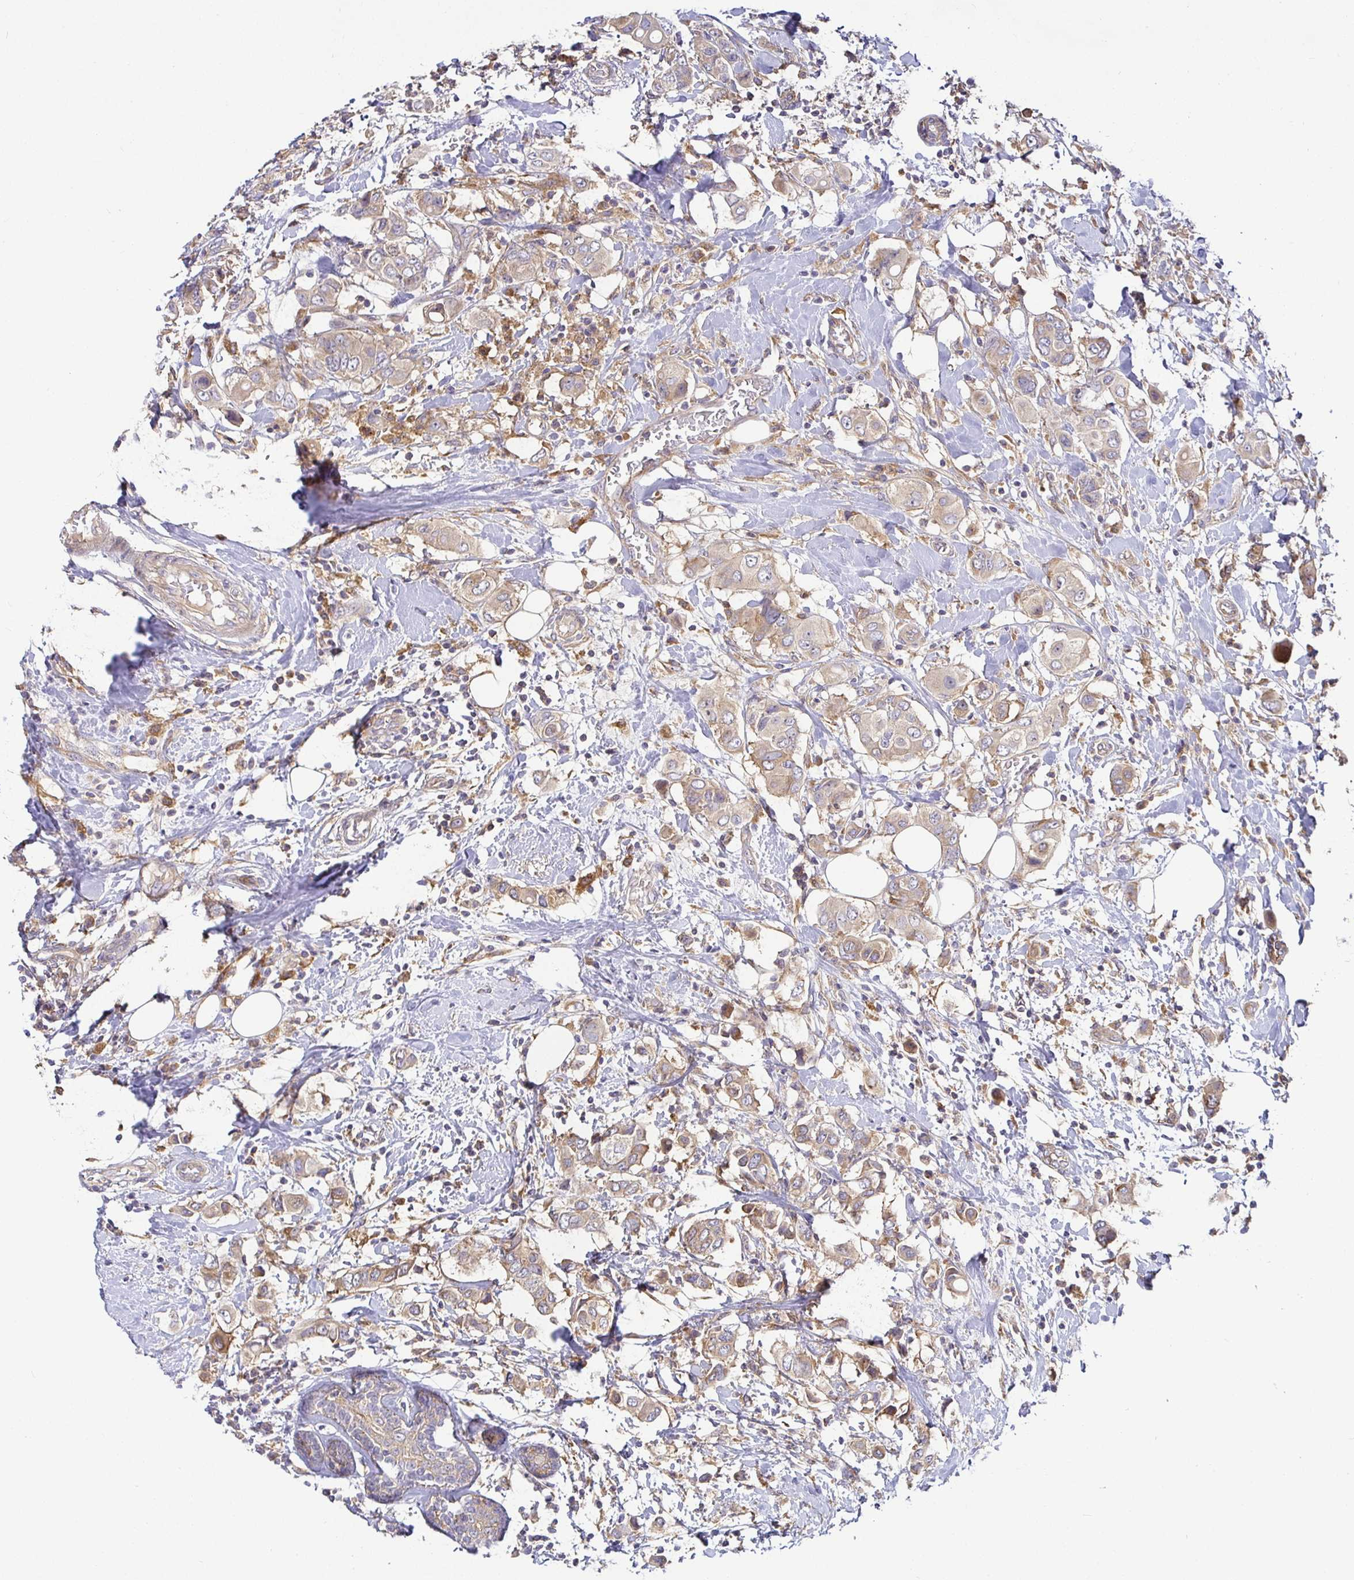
{"staining": {"intensity": "weak", "quantity": ">75%", "location": "cytoplasmic/membranous"}, "tissue": "breast cancer", "cell_type": "Tumor cells", "image_type": "cancer", "snomed": [{"axis": "morphology", "description": "Lobular carcinoma"}, {"axis": "topography", "description": "Breast"}], "caption": "The photomicrograph demonstrates immunohistochemical staining of breast lobular carcinoma. There is weak cytoplasmic/membranous expression is present in about >75% of tumor cells.", "gene": "SNX8", "patient": {"sex": "female", "age": 51}}